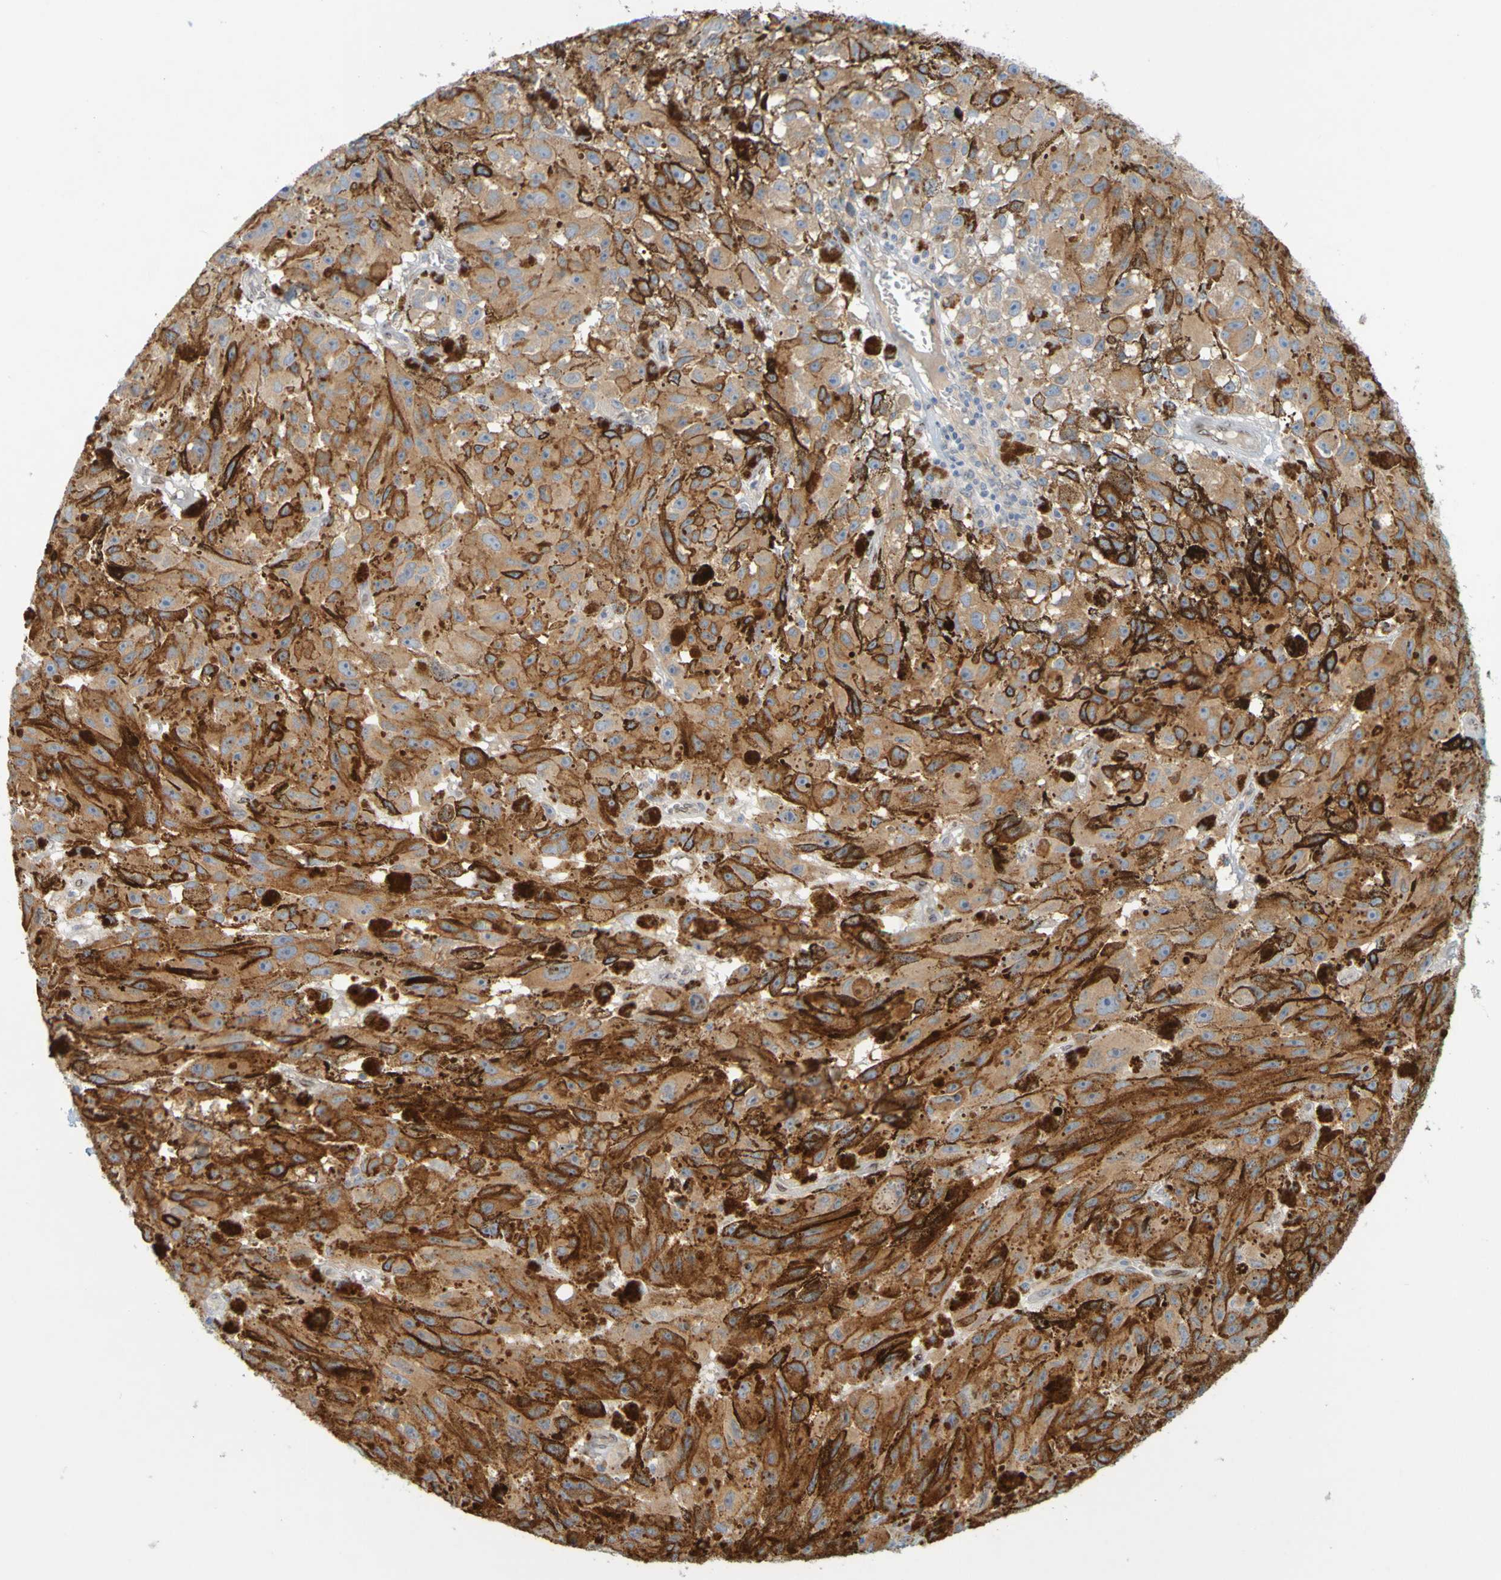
{"staining": {"intensity": "moderate", "quantity": ">75%", "location": "cytoplasmic/membranous"}, "tissue": "melanoma", "cell_type": "Tumor cells", "image_type": "cancer", "snomed": [{"axis": "morphology", "description": "Malignant melanoma, NOS"}, {"axis": "topography", "description": "Skin"}], "caption": "Malignant melanoma stained with a protein marker reveals moderate staining in tumor cells.", "gene": "MAG", "patient": {"sex": "female", "age": 104}}